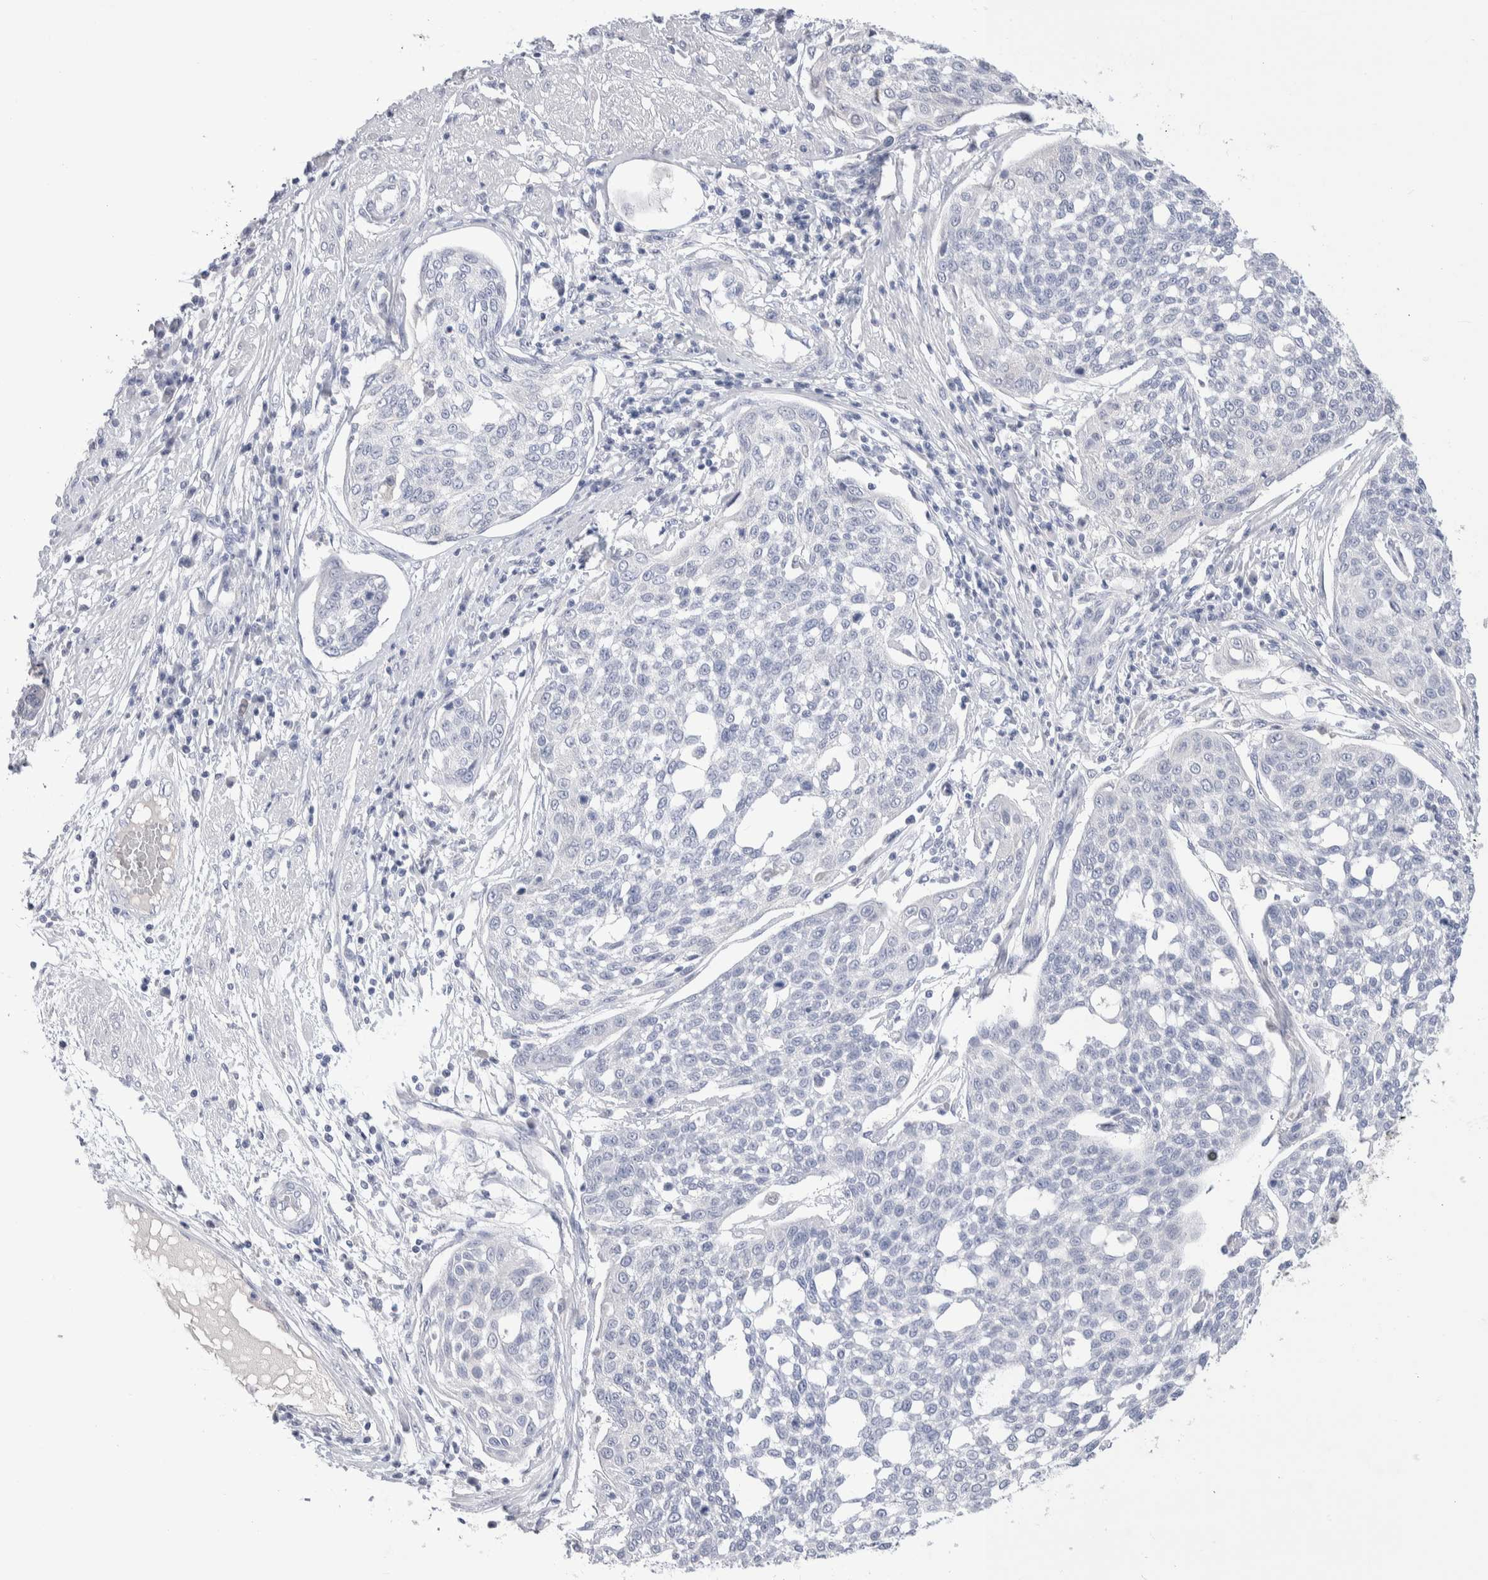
{"staining": {"intensity": "negative", "quantity": "none", "location": "none"}, "tissue": "cervical cancer", "cell_type": "Tumor cells", "image_type": "cancer", "snomed": [{"axis": "morphology", "description": "Squamous cell carcinoma, NOS"}, {"axis": "topography", "description": "Cervix"}], "caption": "High power microscopy histopathology image of an immunohistochemistry image of squamous cell carcinoma (cervical), revealing no significant expression in tumor cells.", "gene": "GDA", "patient": {"sex": "female", "age": 34}}